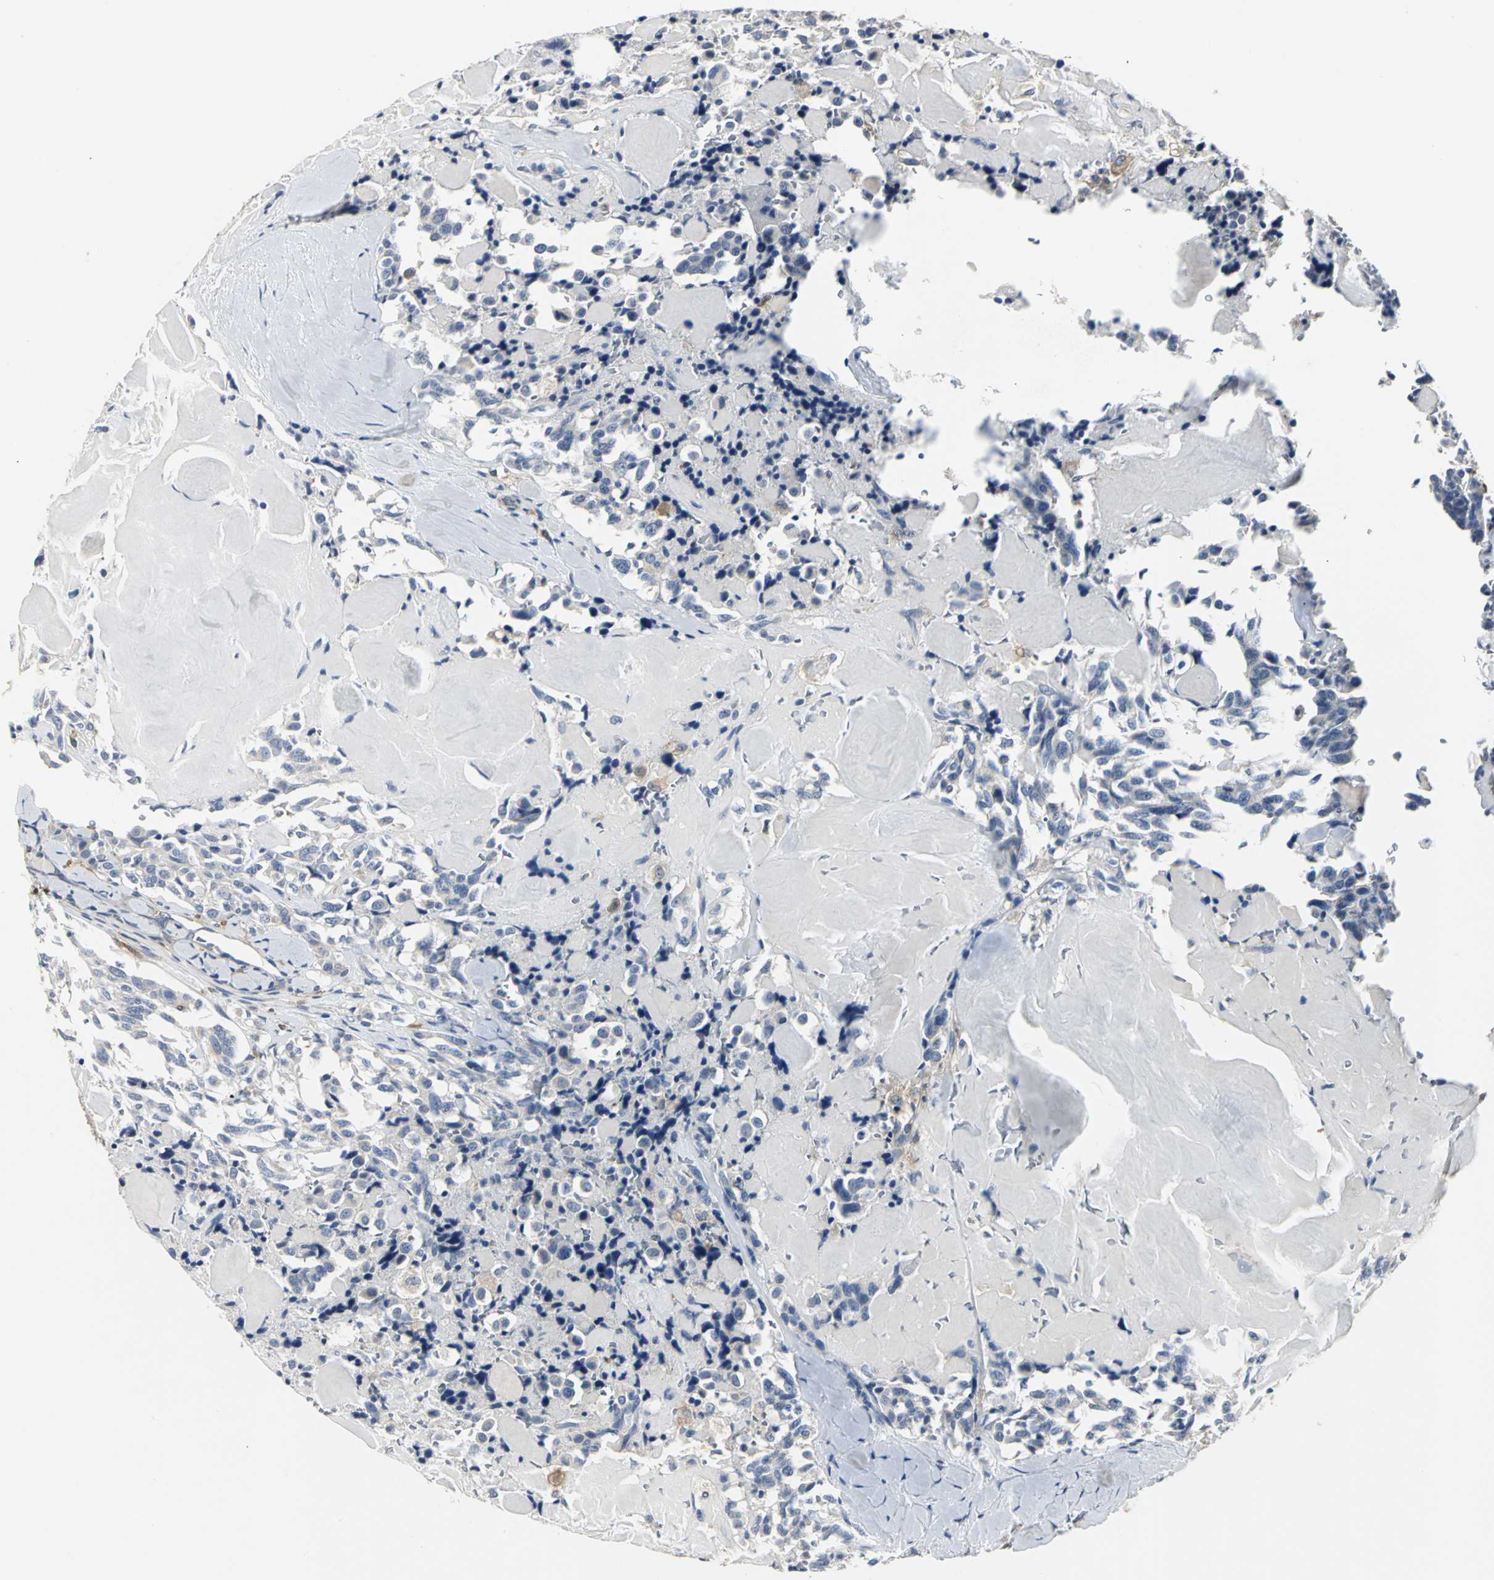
{"staining": {"intensity": "weak", "quantity": "25%-75%", "location": "cytoplasmic/membranous"}, "tissue": "thyroid cancer", "cell_type": "Tumor cells", "image_type": "cancer", "snomed": [{"axis": "morphology", "description": "Carcinoma, NOS"}, {"axis": "morphology", "description": "Carcinoid, malignant, NOS"}, {"axis": "topography", "description": "Thyroid gland"}], "caption": "IHC image of human thyroid carcinoid (malignant) stained for a protein (brown), which displays low levels of weak cytoplasmic/membranous staining in approximately 25%-75% of tumor cells.", "gene": "CHRNB1", "patient": {"sex": "male", "age": 33}}